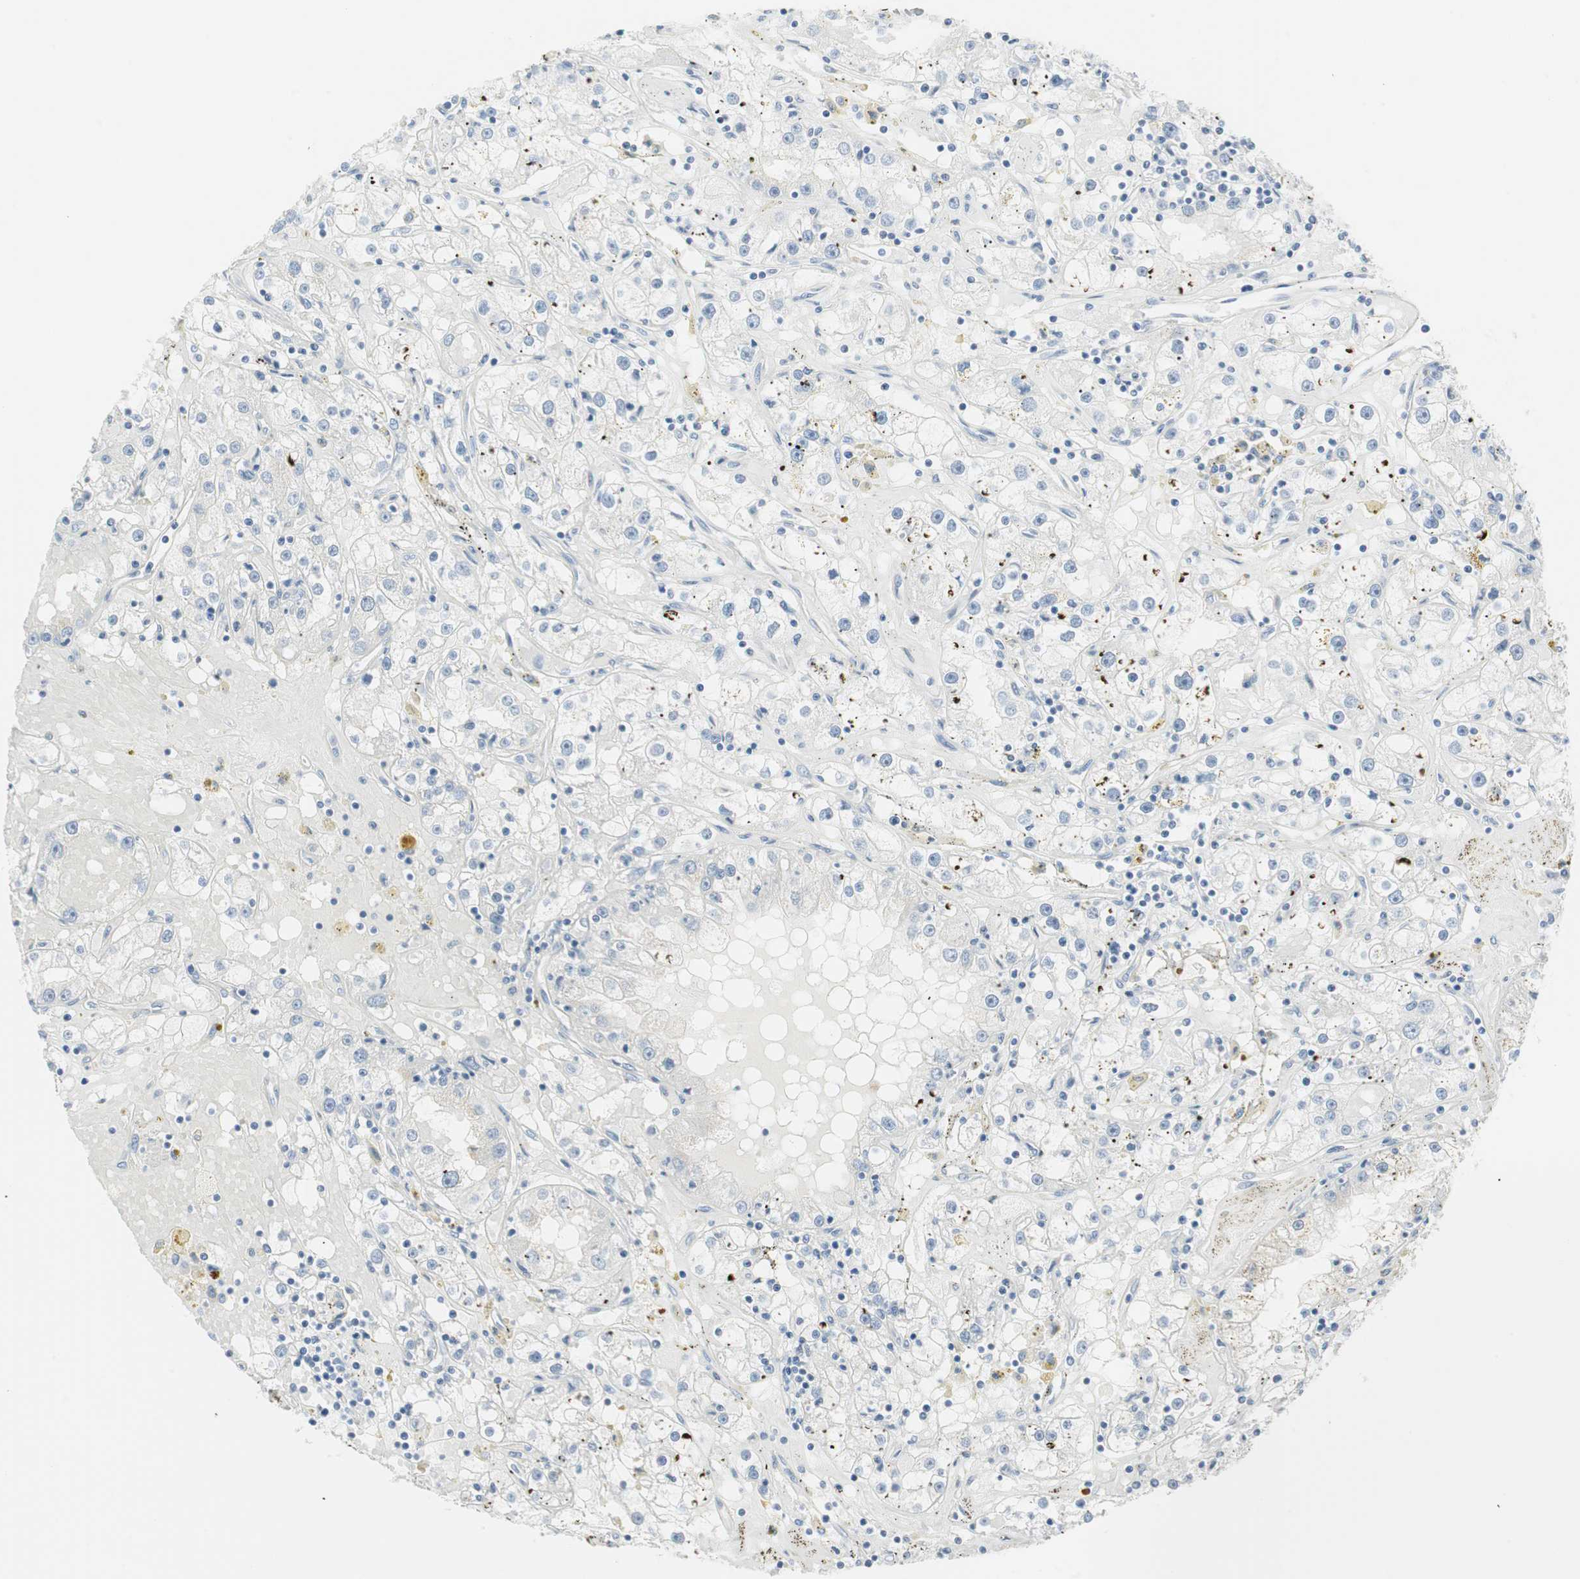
{"staining": {"intensity": "negative", "quantity": "none", "location": "none"}, "tissue": "renal cancer", "cell_type": "Tumor cells", "image_type": "cancer", "snomed": [{"axis": "morphology", "description": "Adenocarcinoma, NOS"}, {"axis": "topography", "description": "Kidney"}], "caption": "Histopathology image shows no protein staining in tumor cells of renal adenocarcinoma tissue. (Brightfield microscopy of DAB immunohistochemistry at high magnification).", "gene": "MLLT10", "patient": {"sex": "male", "age": 56}}